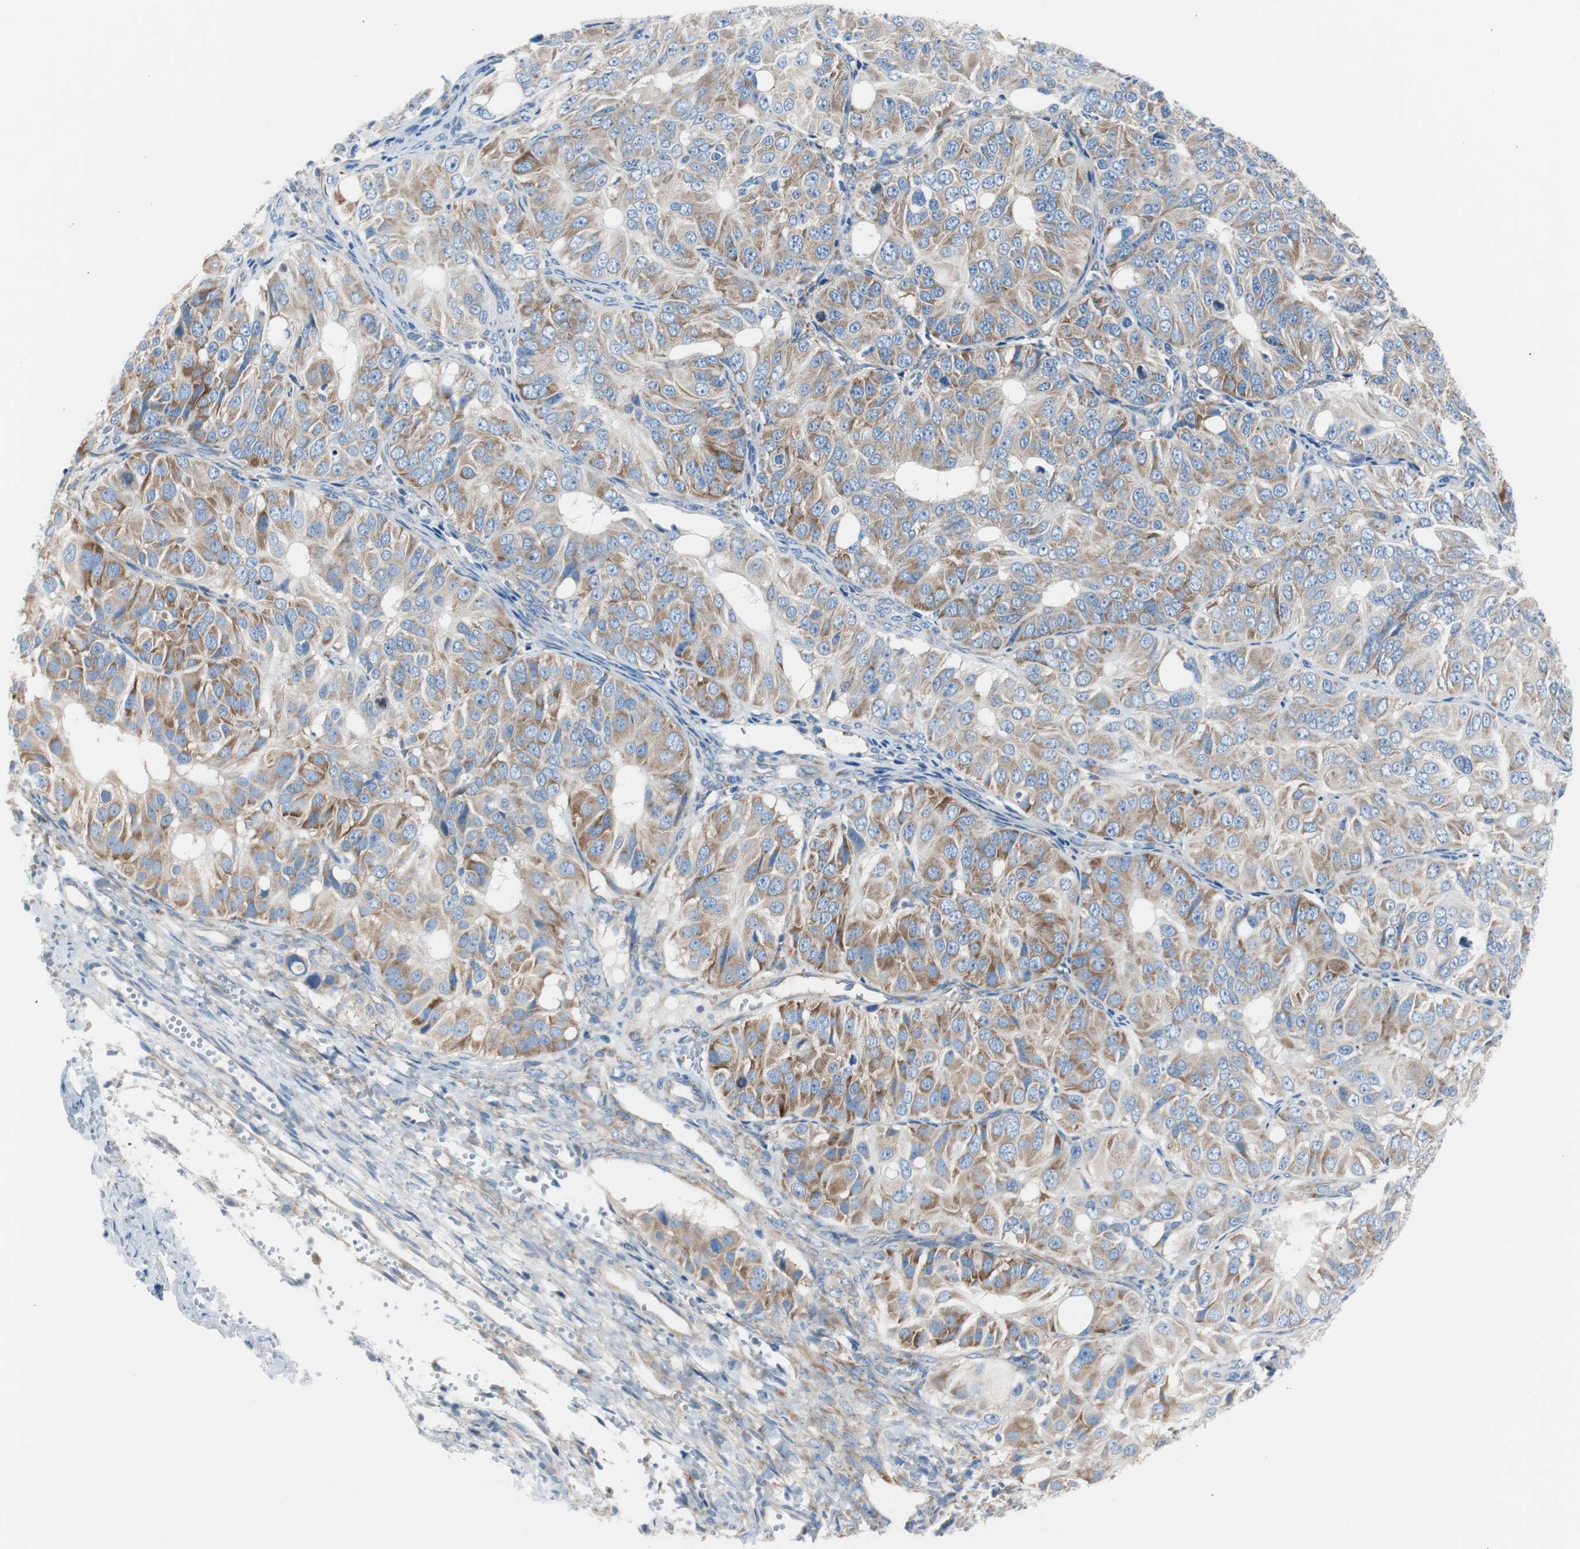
{"staining": {"intensity": "moderate", "quantity": ">75%", "location": "cytoplasmic/membranous"}, "tissue": "ovarian cancer", "cell_type": "Tumor cells", "image_type": "cancer", "snomed": [{"axis": "morphology", "description": "Carcinoma, endometroid"}, {"axis": "topography", "description": "Ovary"}], "caption": "Immunohistochemistry staining of endometroid carcinoma (ovarian), which exhibits medium levels of moderate cytoplasmic/membranous expression in about >75% of tumor cells indicating moderate cytoplasmic/membranous protein staining. The staining was performed using DAB (brown) for protein detection and nuclei were counterstained in hematoxylin (blue).", "gene": "RPS12", "patient": {"sex": "female", "age": 51}}